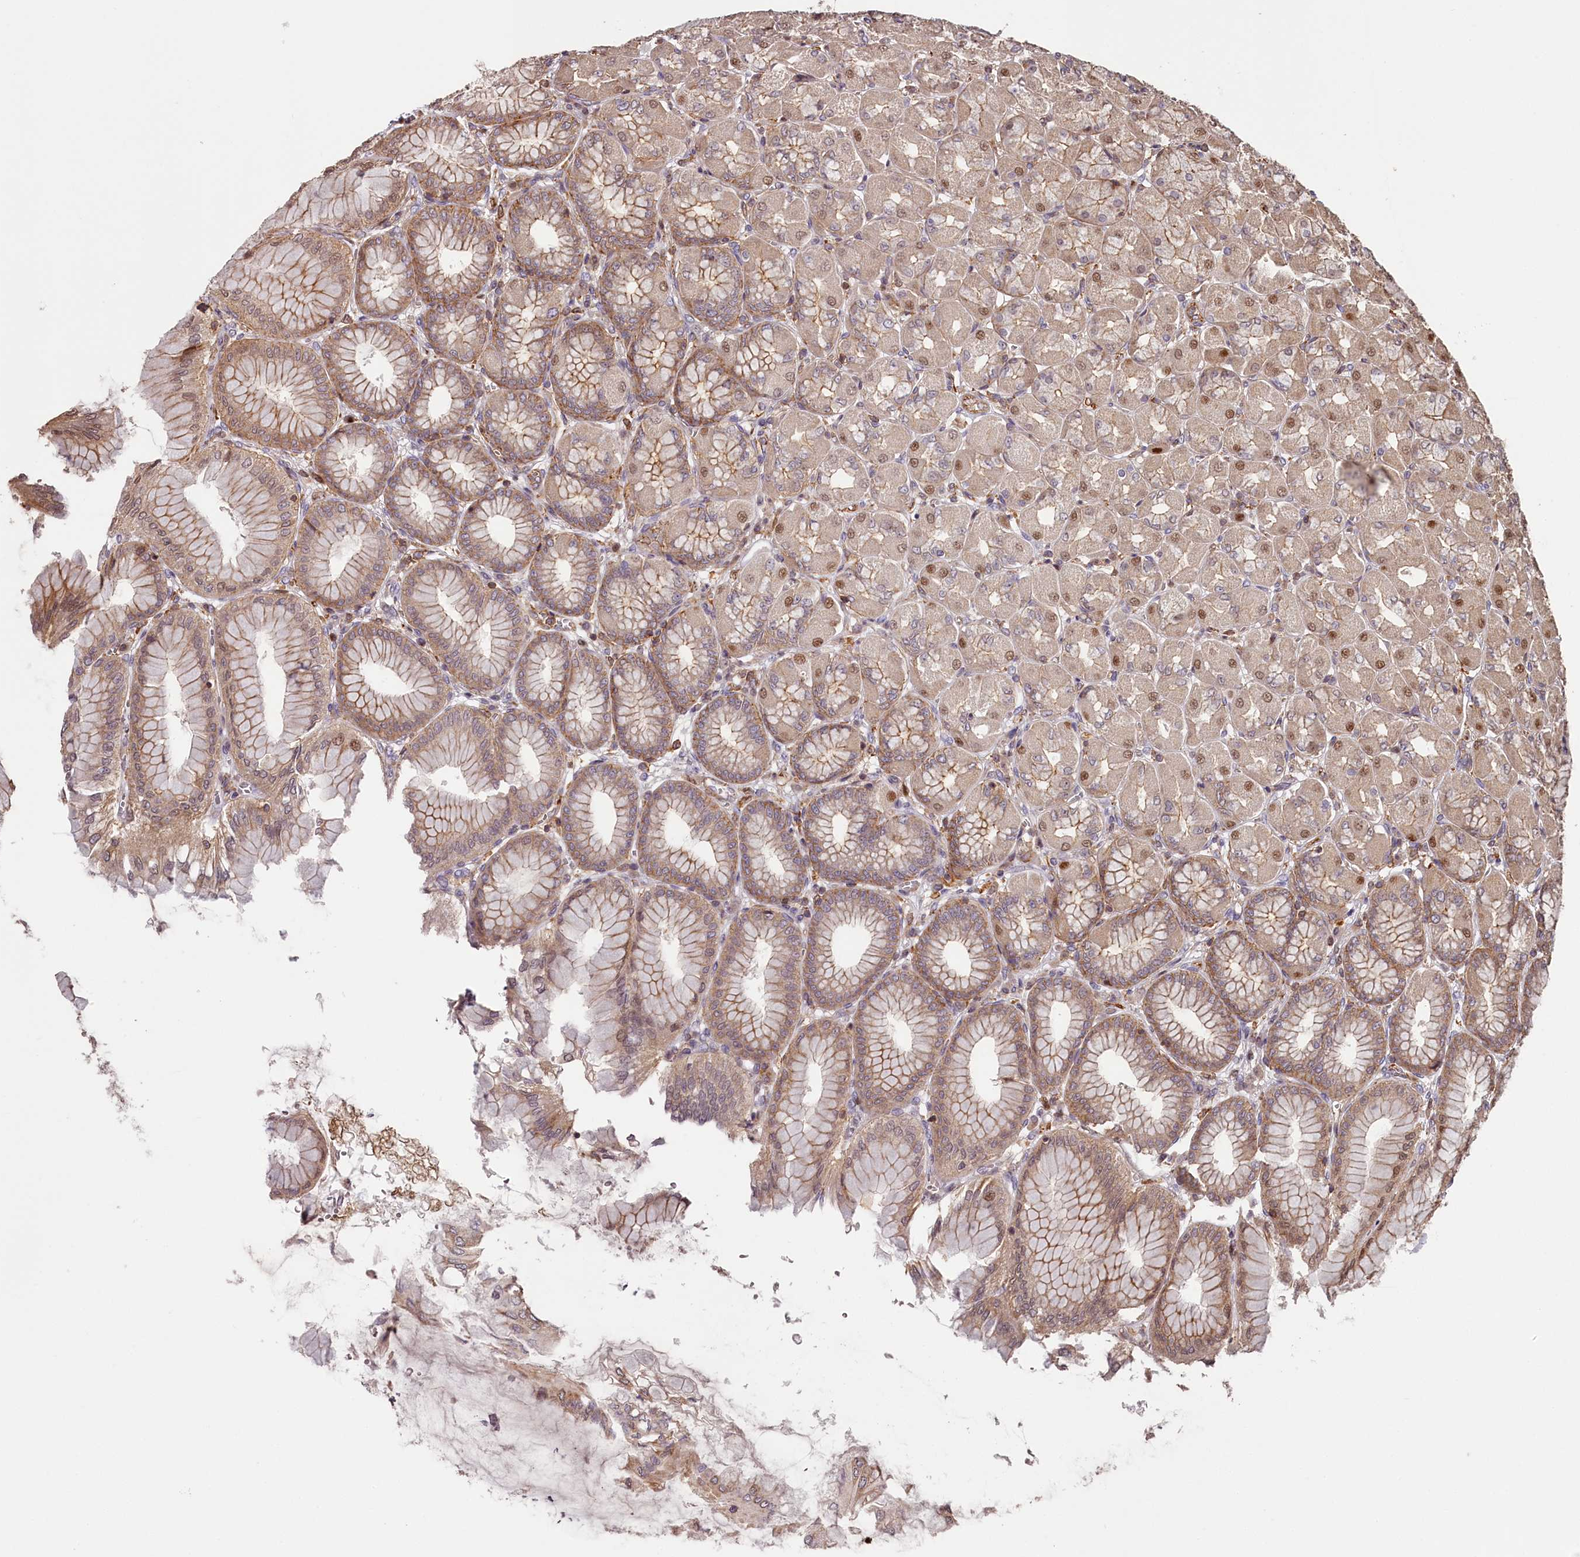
{"staining": {"intensity": "strong", "quantity": ">75%", "location": "cytoplasmic/membranous"}, "tissue": "stomach", "cell_type": "Glandular cells", "image_type": "normal", "snomed": [{"axis": "morphology", "description": "Normal tissue, NOS"}, {"axis": "topography", "description": "Stomach, upper"}], "caption": "Immunohistochemical staining of benign human stomach shows high levels of strong cytoplasmic/membranous positivity in approximately >75% of glandular cells.", "gene": "KIF14", "patient": {"sex": "female", "age": 56}}